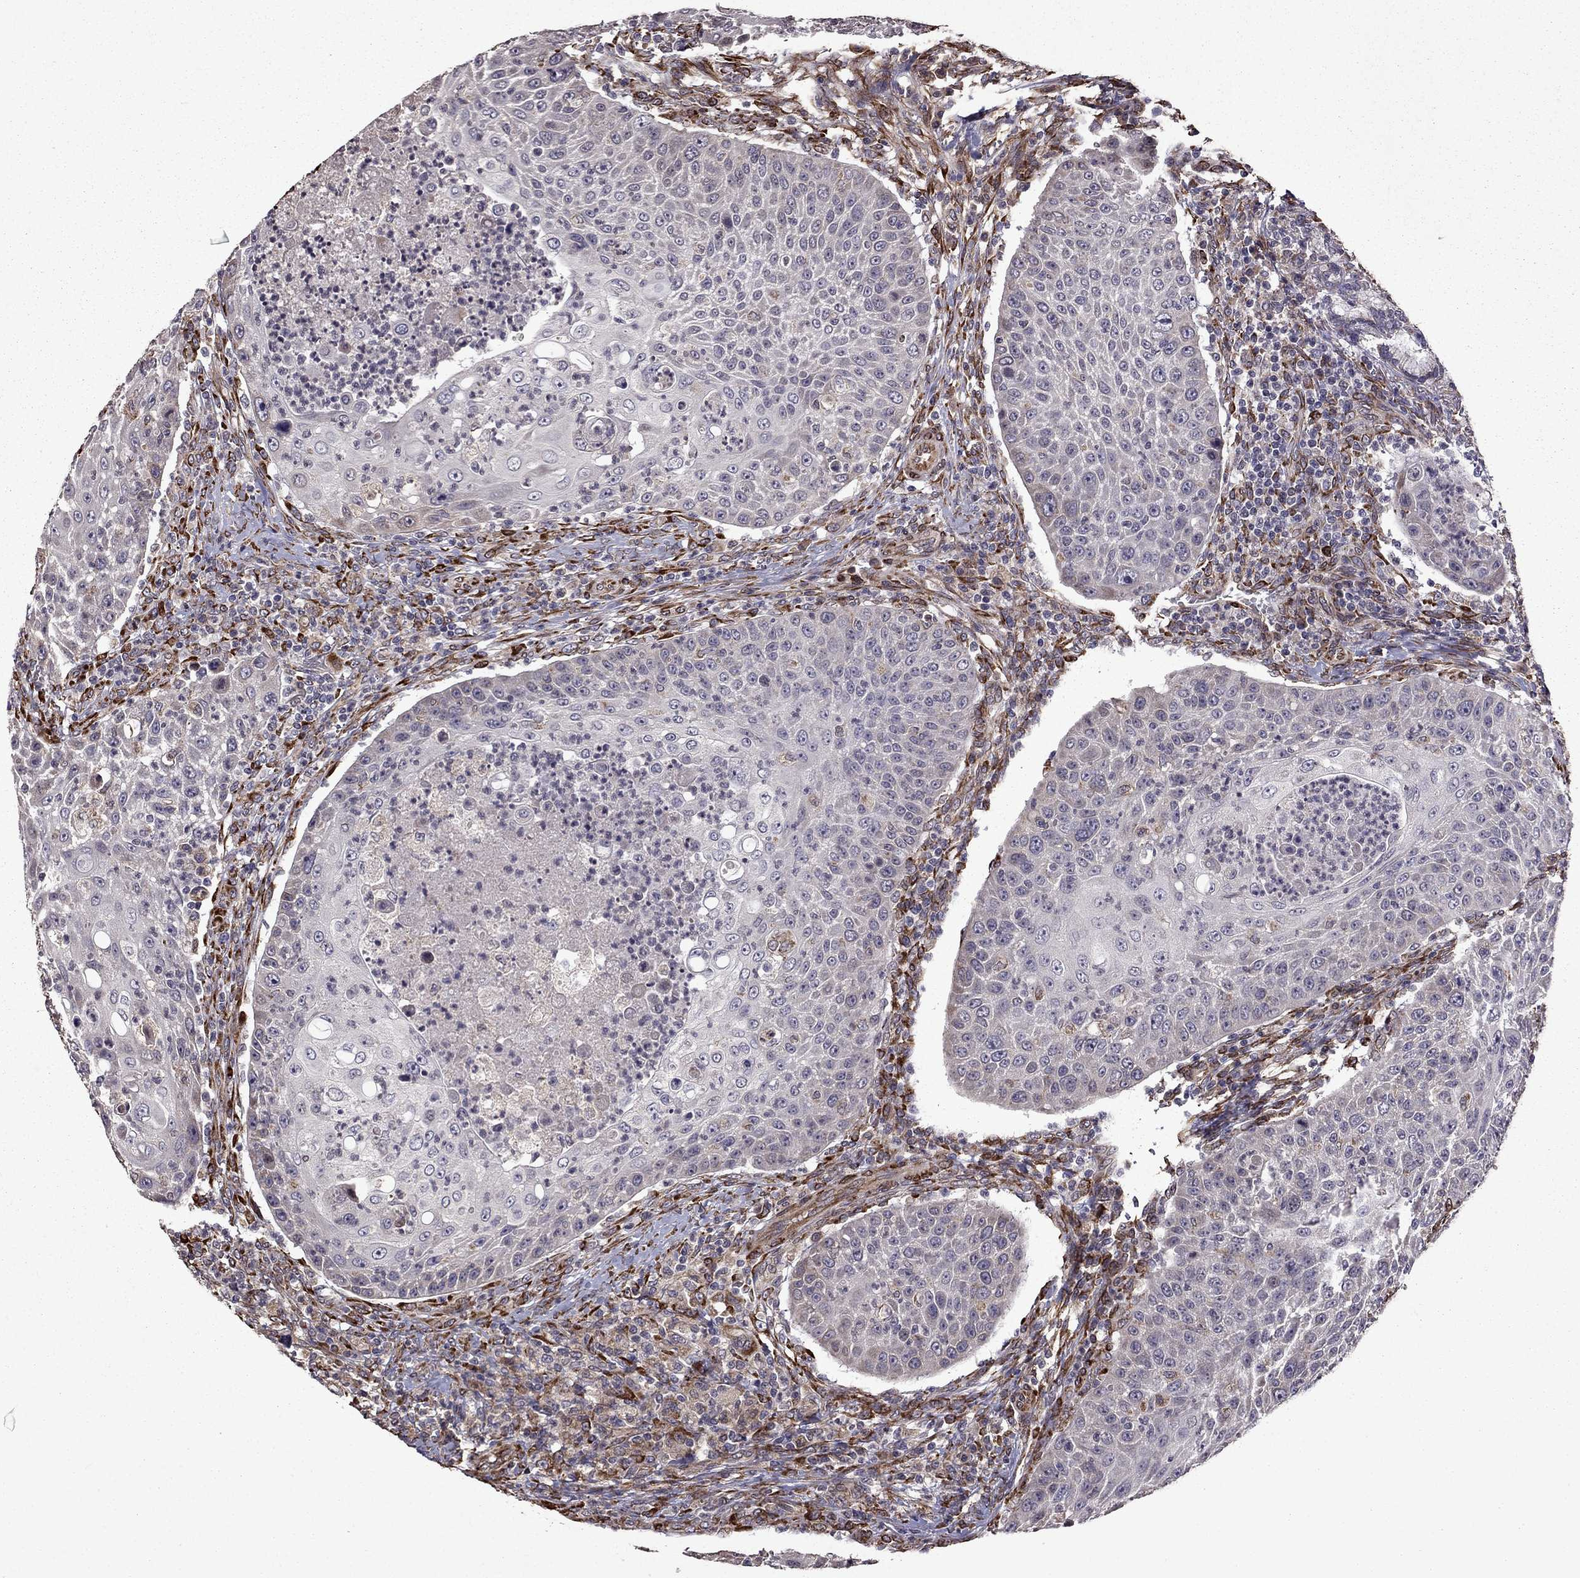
{"staining": {"intensity": "negative", "quantity": "none", "location": "none"}, "tissue": "head and neck cancer", "cell_type": "Tumor cells", "image_type": "cancer", "snomed": [{"axis": "morphology", "description": "Squamous cell carcinoma, NOS"}, {"axis": "topography", "description": "Head-Neck"}], "caption": "An image of human head and neck cancer (squamous cell carcinoma) is negative for staining in tumor cells.", "gene": "IKBIP", "patient": {"sex": "male", "age": 69}}